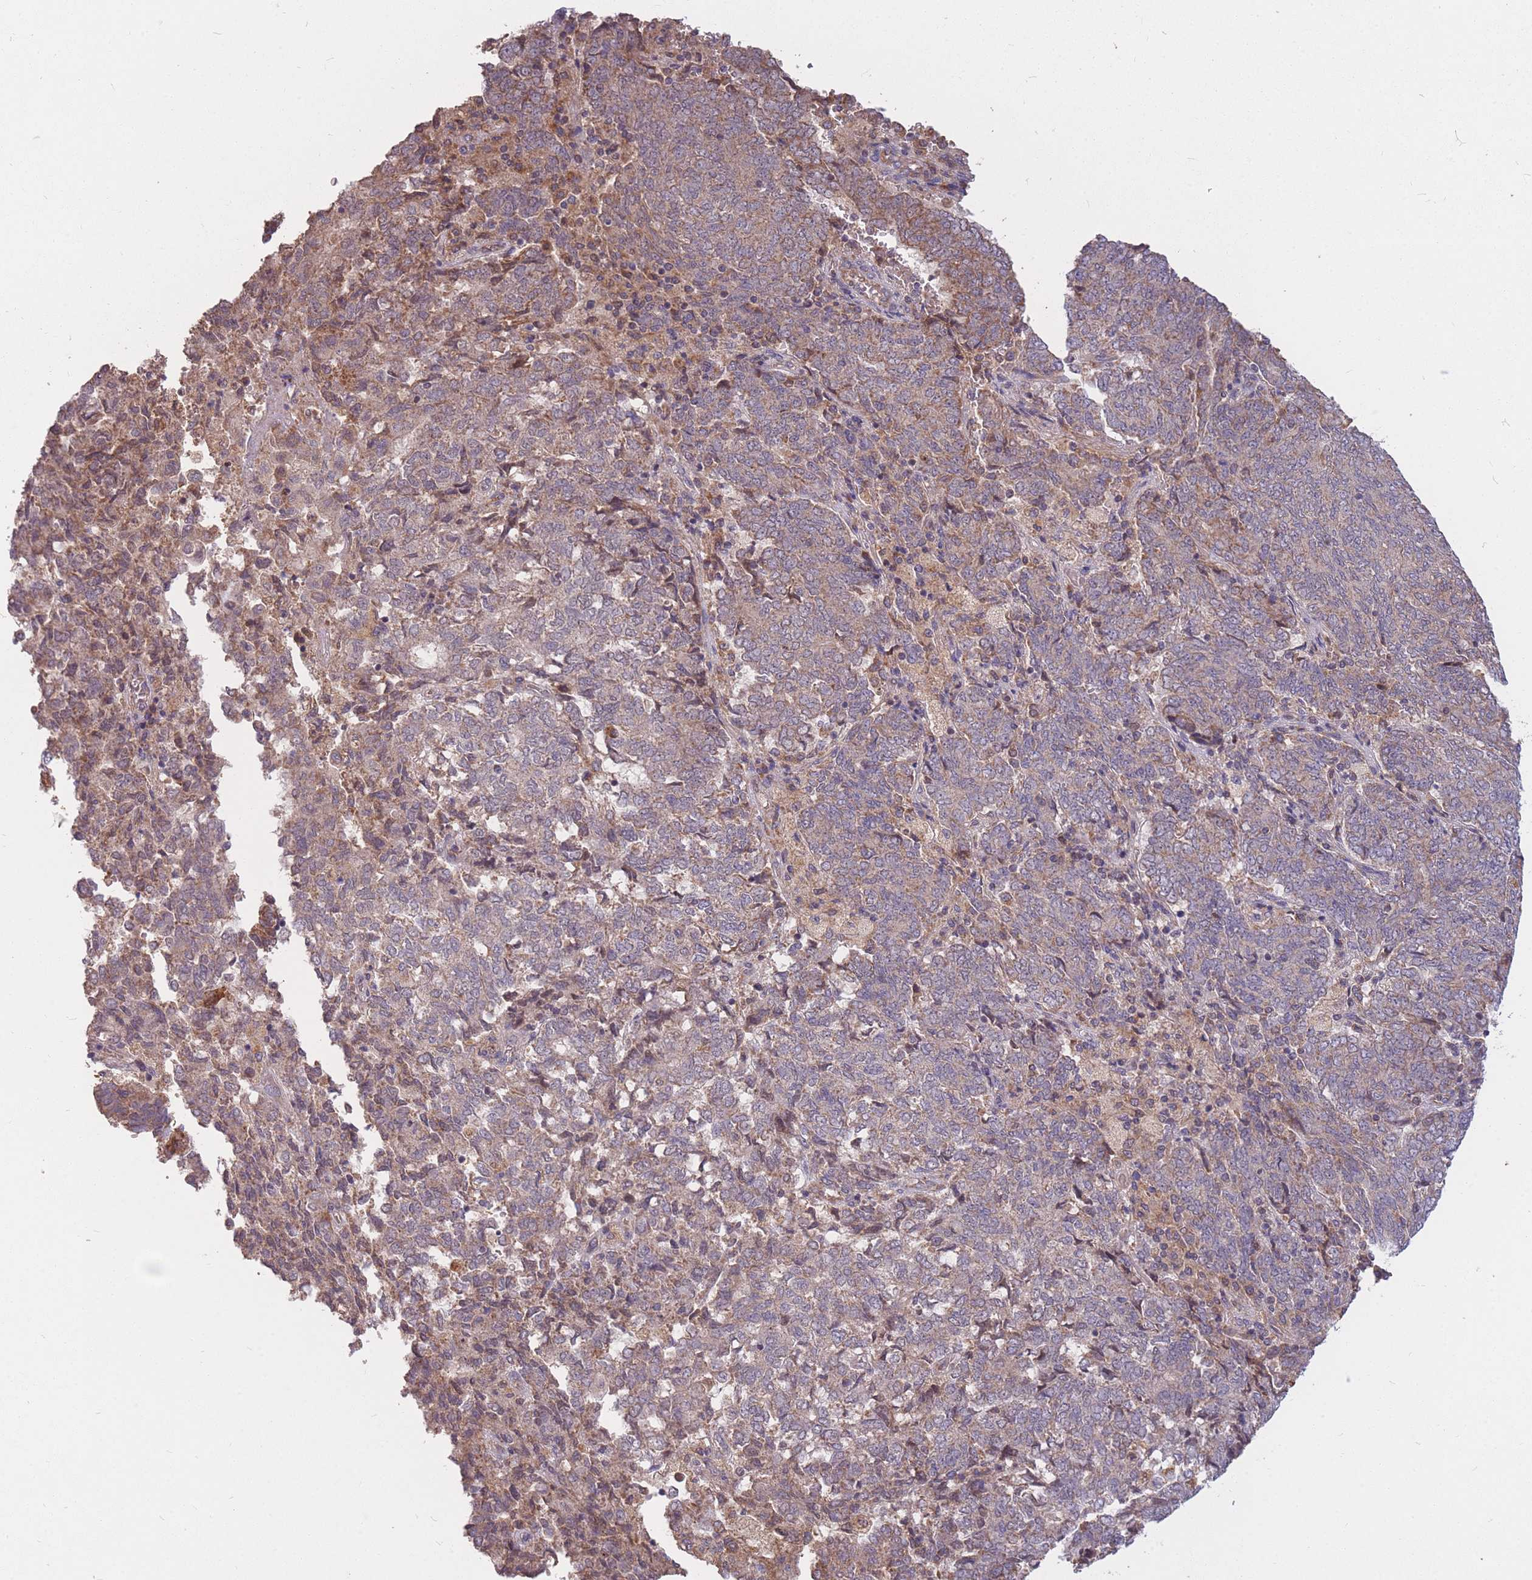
{"staining": {"intensity": "moderate", "quantity": ">75%", "location": "cytoplasmic/membranous"}, "tissue": "endometrial cancer", "cell_type": "Tumor cells", "image_type": "cancer", "snomed": [{"axis": "morphology", "description": "Adenocarcinoma, NOS"}, {"axis": "topography", "description": "Endometrium"}], "caption": "Protein staining demonstrates moderate cytoplasmic/membranous expression in about >75% of tumor cells in endometrial cancer (adenocarcinoma).", "gene": "PTPMT1", "patient": {"sex": "female", "age": 80}}